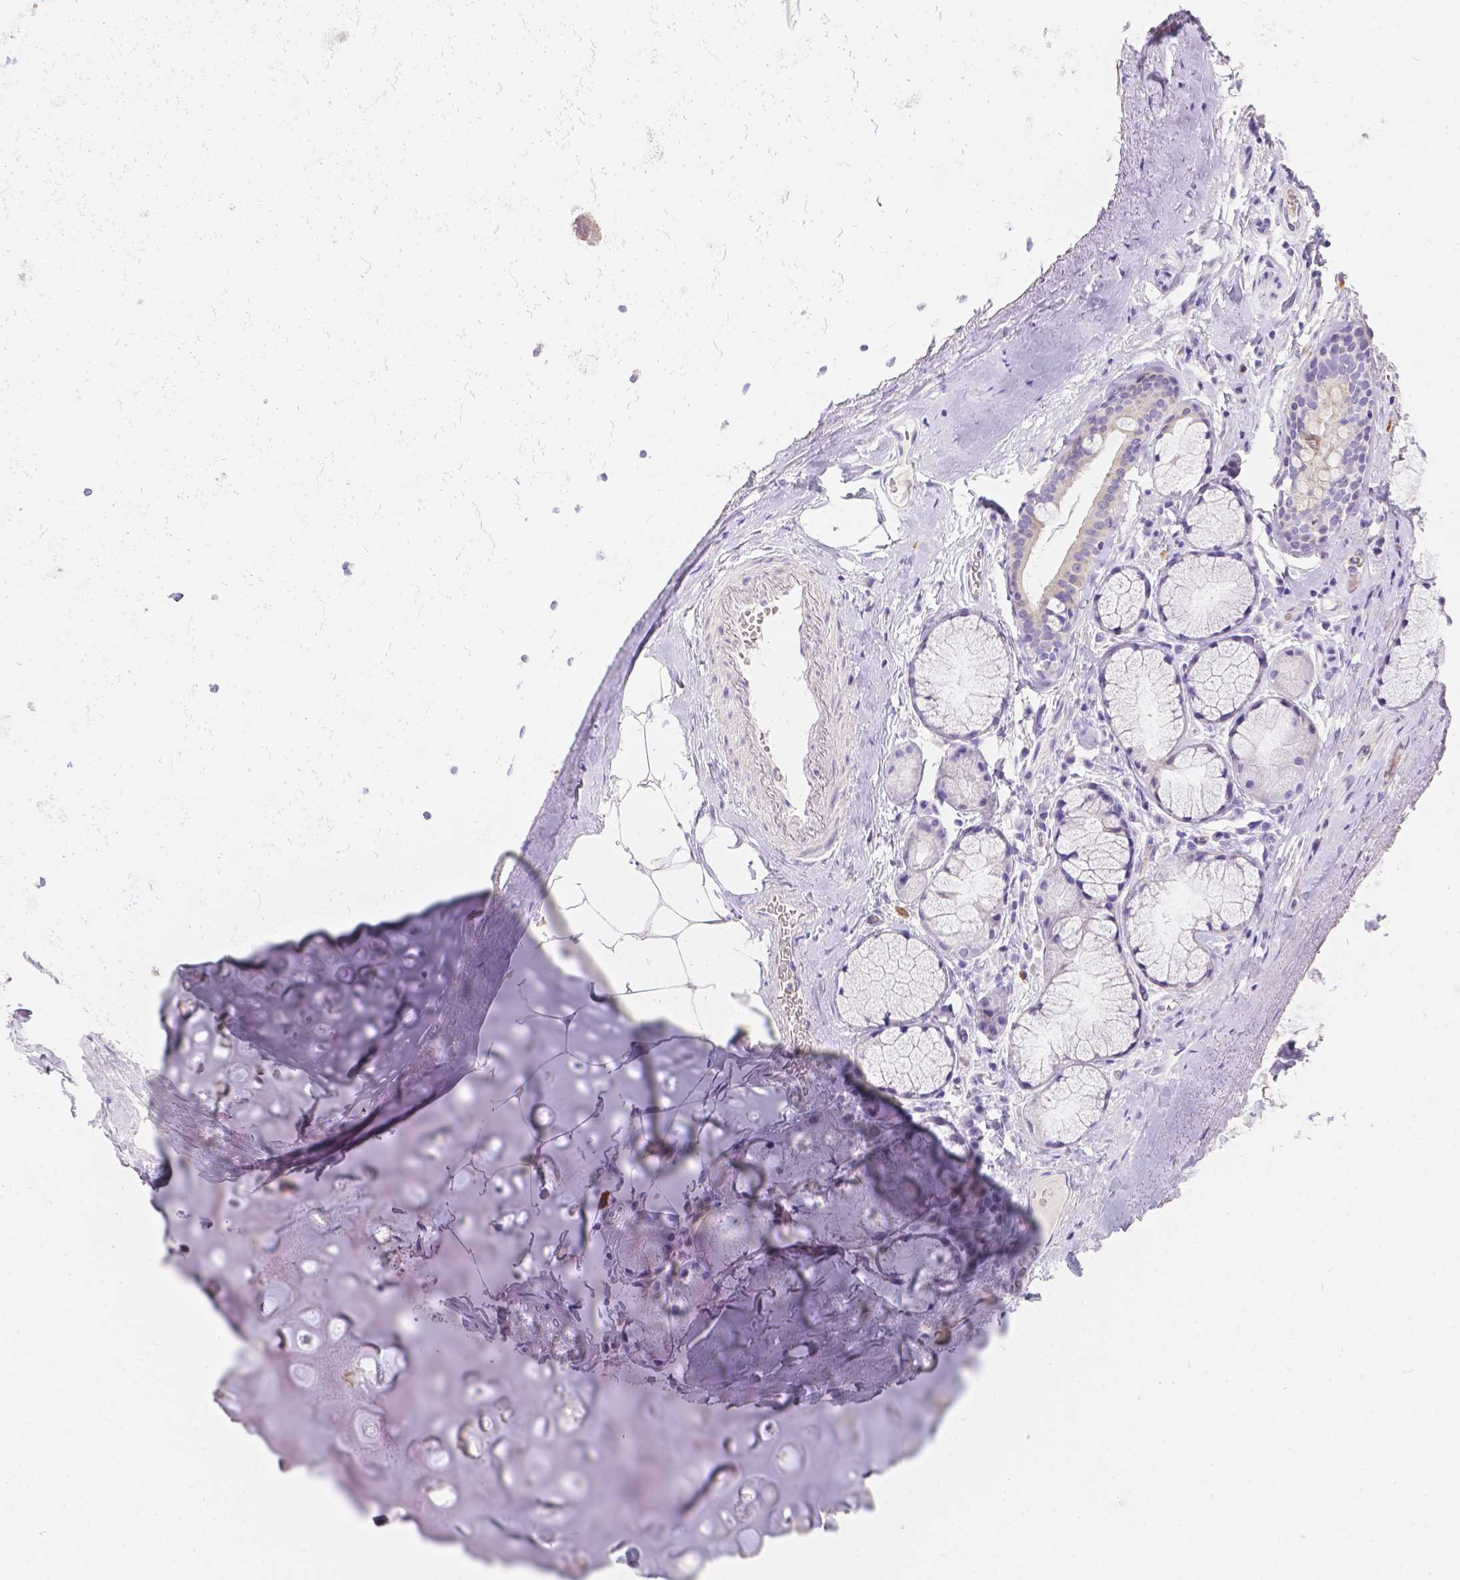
{"staining": {"intensity": "negative", "quantity": "none", "location": "none"}, "tissue": "soft tissue", "cell_type": "Fibroblasts", "image_type": "normal", "snomed": [{"axis": "morphology", "description": "Normal tissue, NOS"}, {"axis": "topography", "description": "Bronchus"}, {"axis": "topography", "description": "Lung"}], "caption": "Micrograph shows no protein staining in fibroblasts of normal soft tissue.", "gene": "GNRHR", "patient": {"sex": "female", "age": 57}}